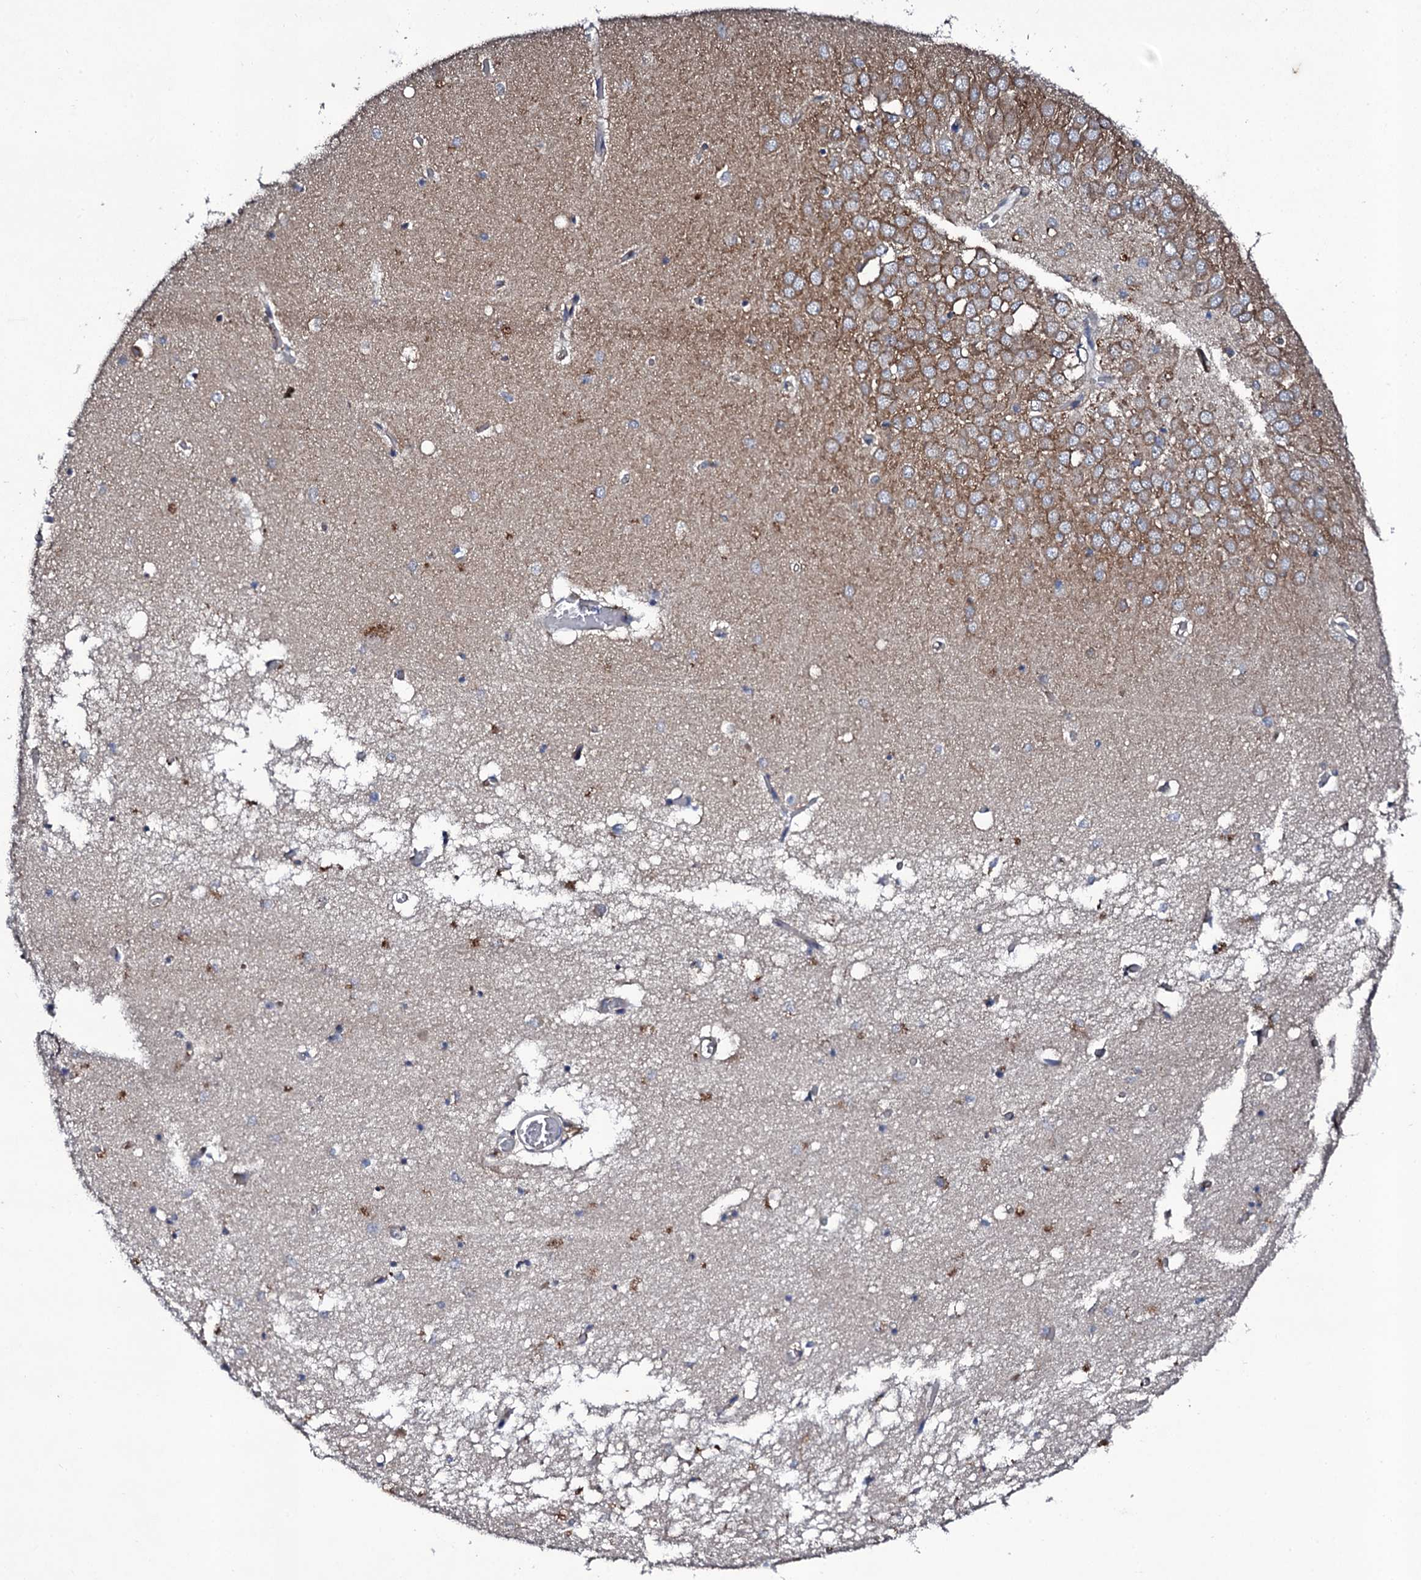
{"staining": {"intensity": "weak", "quantity": "<25%", "location": "cytoplasmic/membranous"}, "tissue": "hippocampus", "cell_type": "Glial cells", "image_type": "normal", "snomed": [{"axis": "morphology", "description": "Normal tissue, NOS"}, {"axis": "topography", "description": "Hippocampus"}], "caption": "Human hippocampus stained for a protein using immunohistochemistry (IHC) exhibits no positivity in glial cells.", "gene": "LRRC28", "patient": {"sex": "male", "age": 70}}